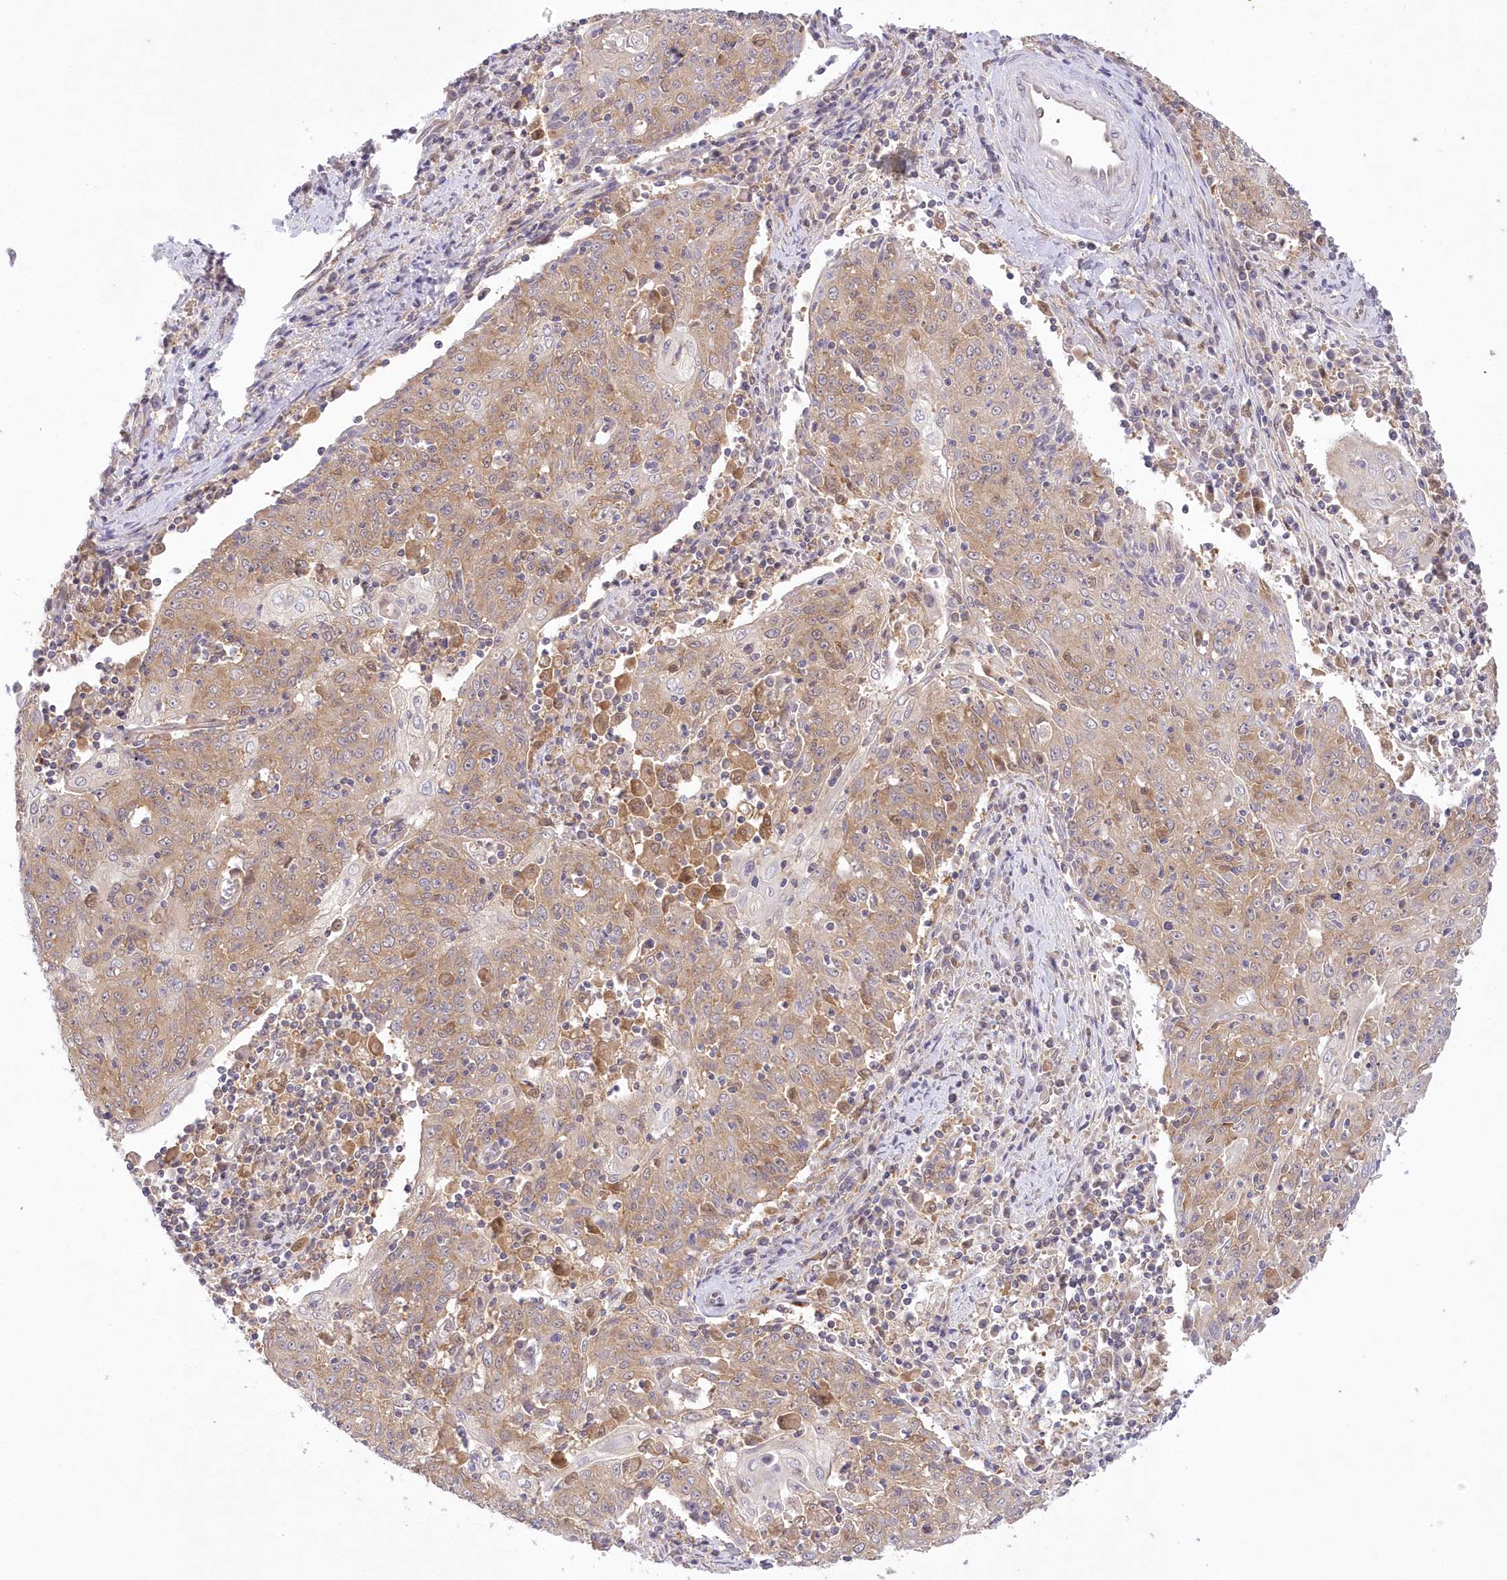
{"staining": {"intensity": "moderate", "quantity": ">75%", "location": "cytoplasmic/membranous"}, "tissue": "cervical cancer", "cell_type": "Tumor cells", "image_type": "cancer", "snomed": [{"axis": "morphology", "description": "Squamous cell carcinoma, NOS"}, {"axis": "topography", "description": "Cervix"}], "caption": "Tumor cells exhibit medium levels of moderate cytoplasmic/membranous staining in approximately >75% of cells in human cervical squamous cell carcinoma.", "gene": "RNPEP", "patient": {"sex": "female", "age": 48}}